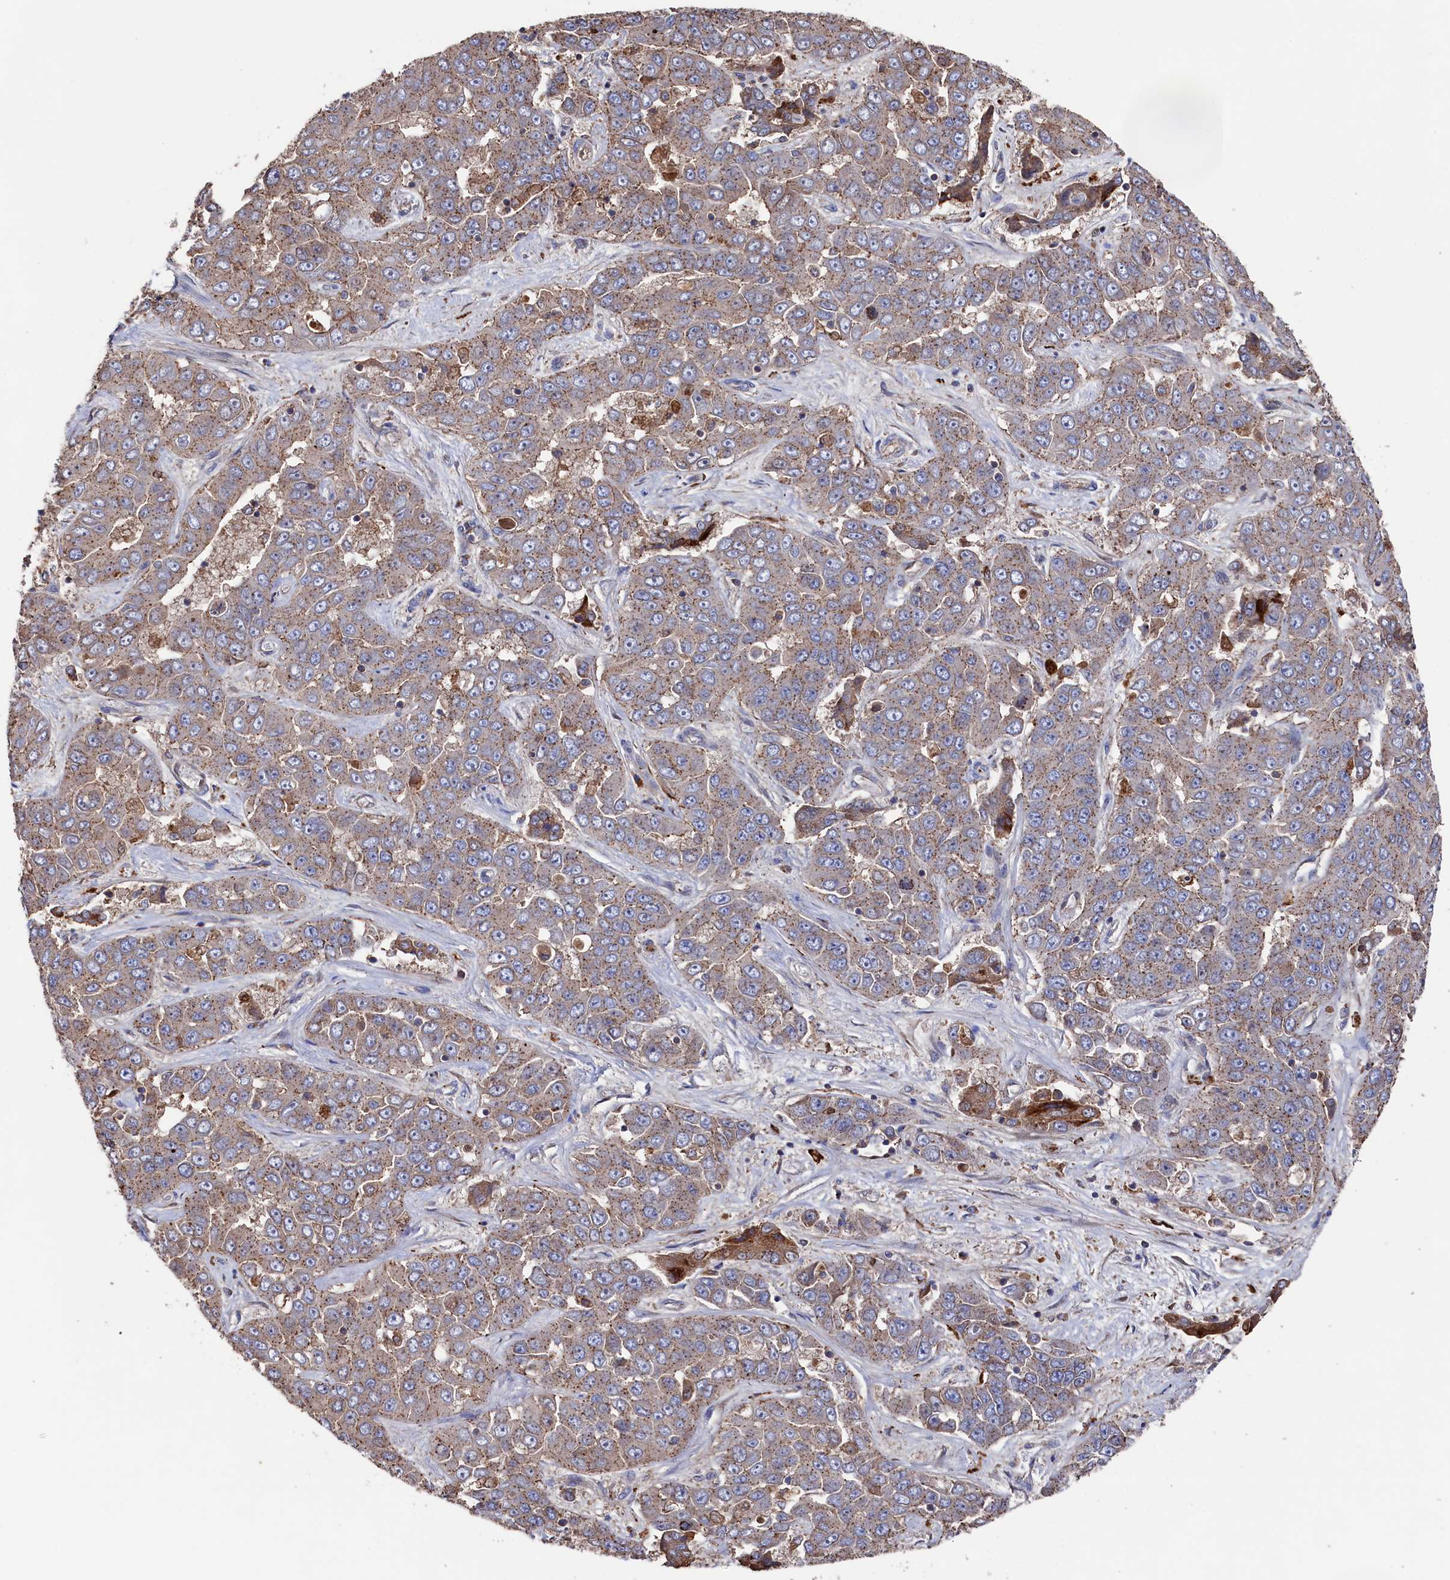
{"staining": {"intensity": "moderate", "quantity": ">75%", "location": "cytoplasmic/membranous"}, "tissue": "liver cancer", "cell_type": "Tumor cells", "image_type": "cancer", "snomed": [{"axis": "morphology", "description": "Cholangiocarcinoma"}, {"axis": "topography", "description": "Liver"}], "caption": "Immunohistochemical staining of liver cholangiocarcinoma reveals medium levels of moderate cytoplasmic/membranous protein expression in about >75% of tumor cells.", "gene": "TK2", "patient": {"sex": "female", "age": 52}}